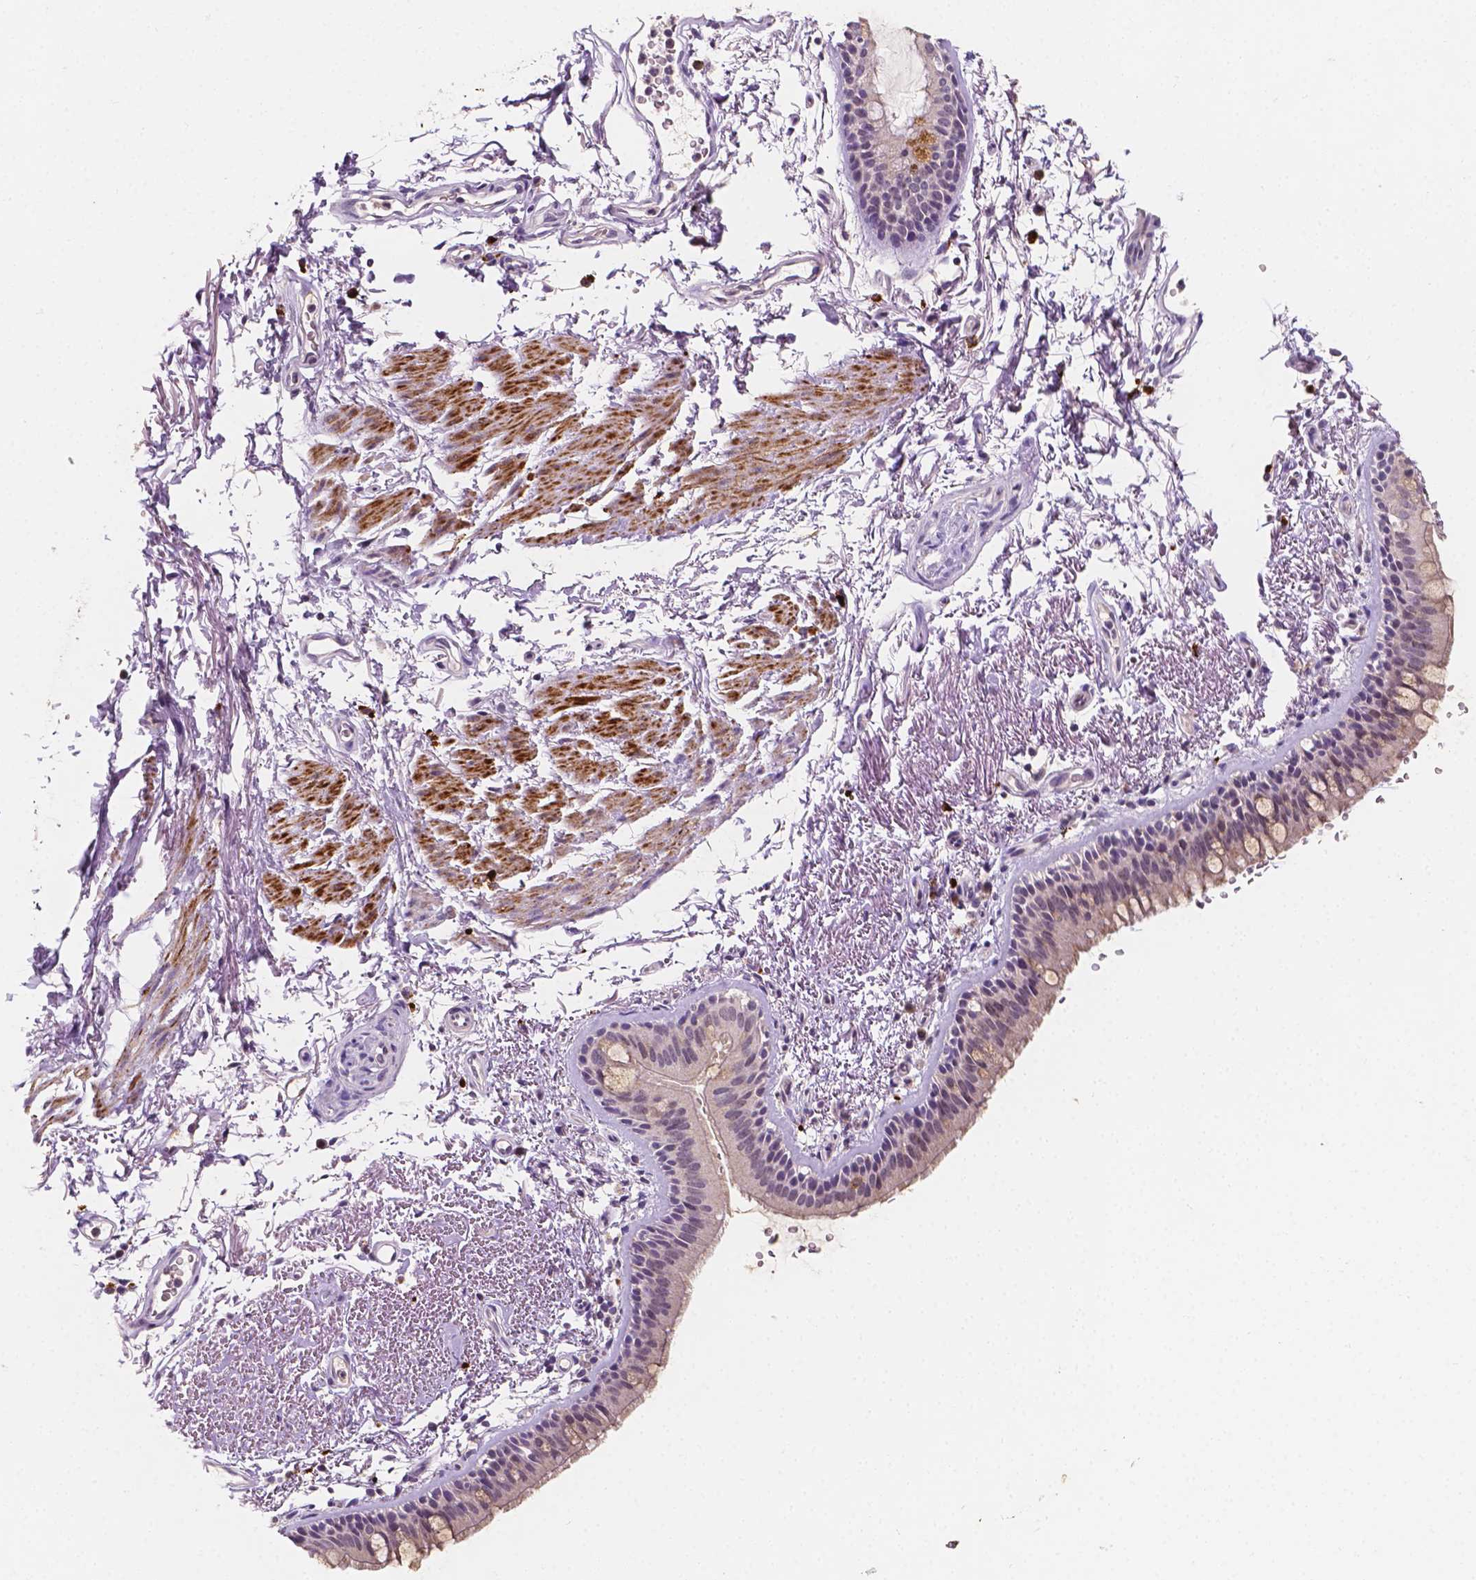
{"staining": {"intensity": "negative", "quantity": "none", "location": "none"}, "tissue": "bronchus", "cell_type": "Respiratory epithelial cells", "image_type": "normal", "snomed": [{"axis": "morphology", "description": "Normal tissue, NOS"}, {"axis": "topography", "description": "Lymph node"}, {"axis": "topography", "description": "Bronchus"}], "caption": "The photomicrograph displays no staining of respiratory epithelial cells in unremarkable bronchus.", "gene": "SIRT2", "patient": {"sex": "female", "age": 70}}